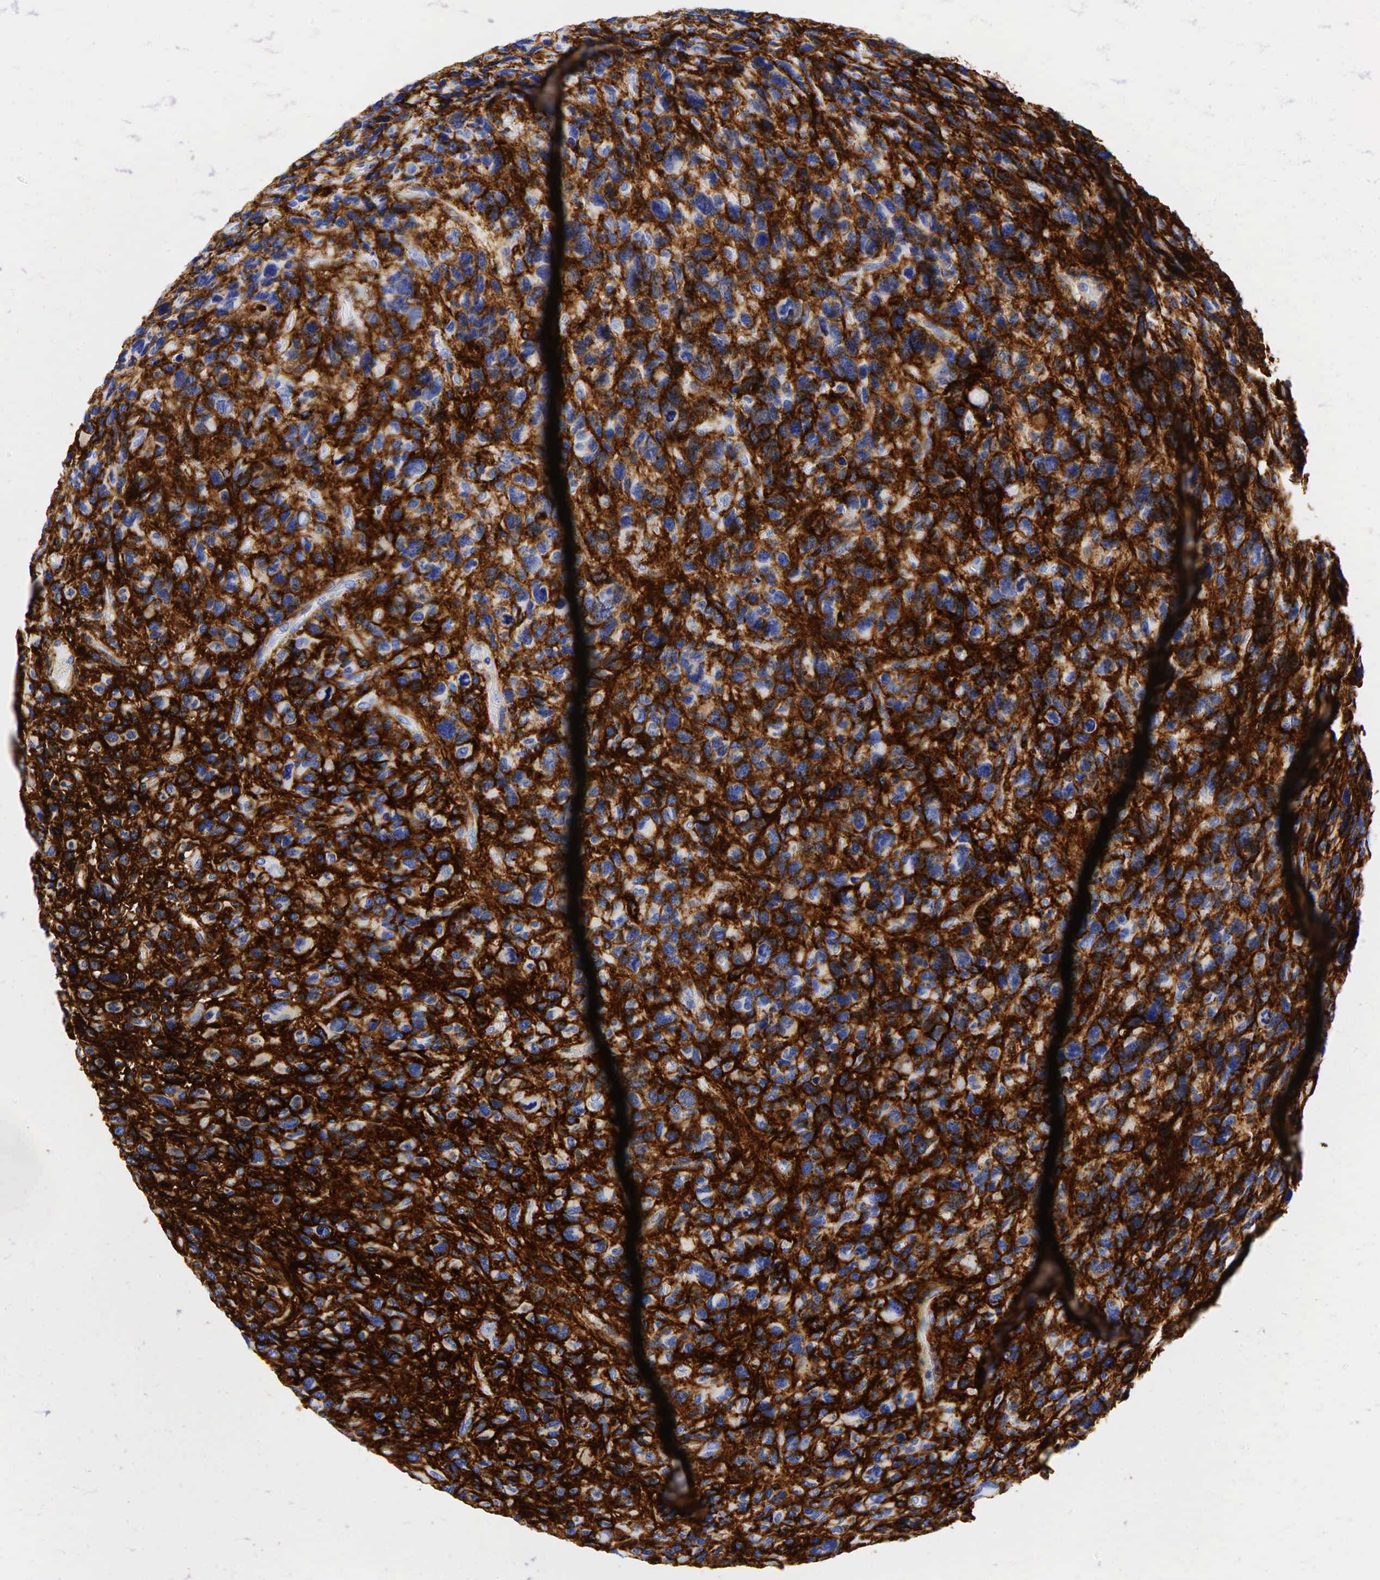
{"staining": {"intensity": "strong", "quantity": ">75%", "location": "cytoplasmic/membranous"}, "tissue": "glioma", "cell_type": "Tumor cells", "image_type": "cancer", "snomed": [{"axis": "morphology", "description": "Glioma, malignant, High grade"}, {"axis": "topography", "description": "Brain"}], "caption": "About >75% of tumor cells in glioma display strong cytoplasmic/membranous protein staining as visualized by brown immunohistochemical staining.", "gene": "CD44", "patient": {"sex": "female", "age": 60}}